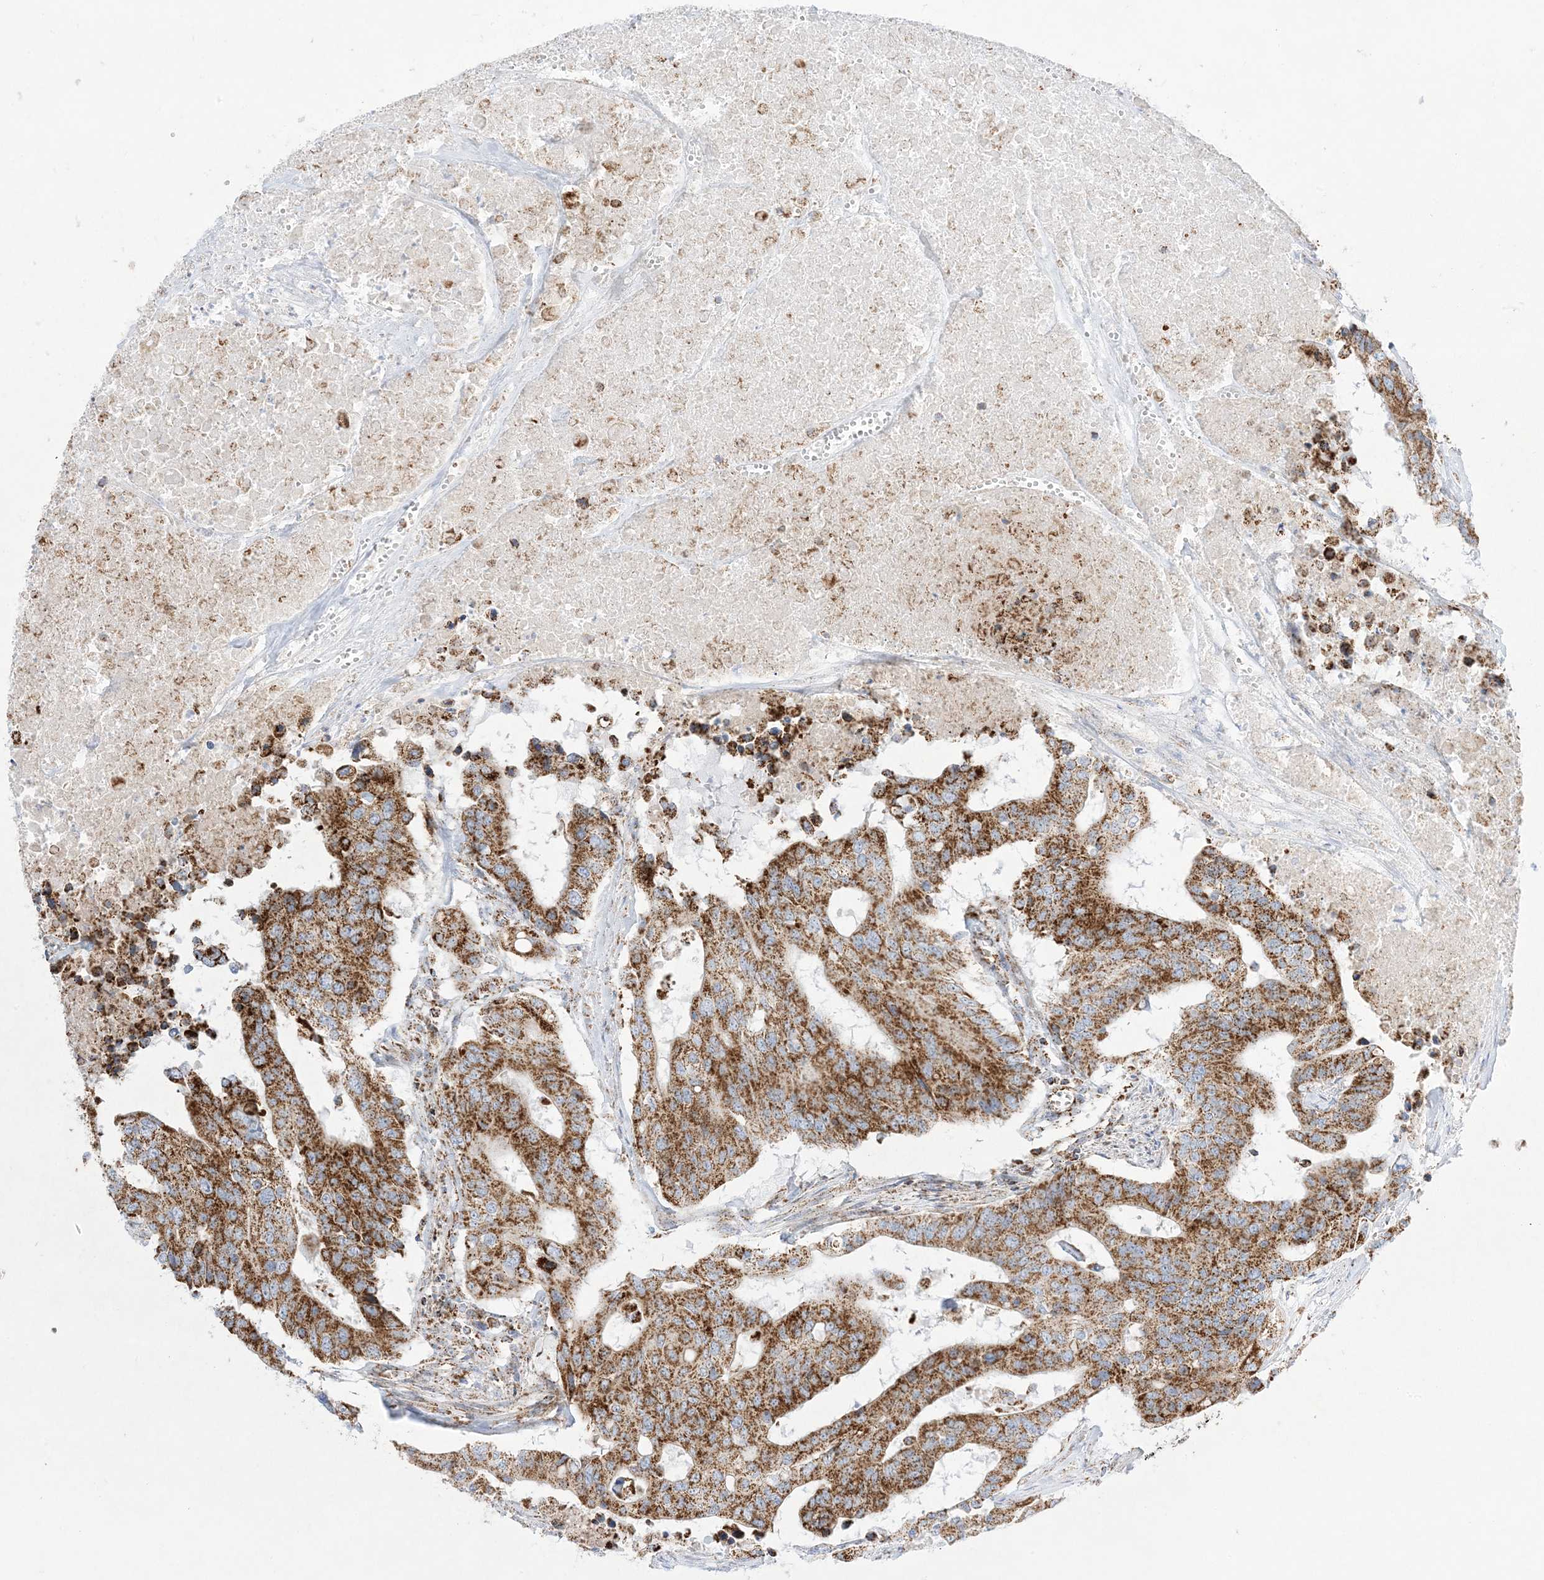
{"staining": {"intensity": "moderate", "quantity": ">75%", "location": "cytoplasmic/membranous"}, "tissue": "colorectal cancer", "cell_type": "Tumor cells", "image_type": "cancer", "snomed": [{"axis": "morphology", "description": "Adenocarcinoma, NOS"}, {"axis": "topography", "description": "Colon"}], "caption": "High-magnification brightfield microscopy of adenocarcinoma (colorectal) stained with DAB (3,3'-diaminobenzidine) (brown) and counterstained with hematoxylin (blue). tumor cells exhibit moderate cytoplasmic/membranous expression is seen in approximately>75% of cells. The staining is performed using DAB (3,3'-diaminobenzidine) brown chromogen to label protein expression. The nuclei are counter-stained blue using hematoxylin.", "gene": "MRPS36", "patient": {"sex": "male", "age": 77}}